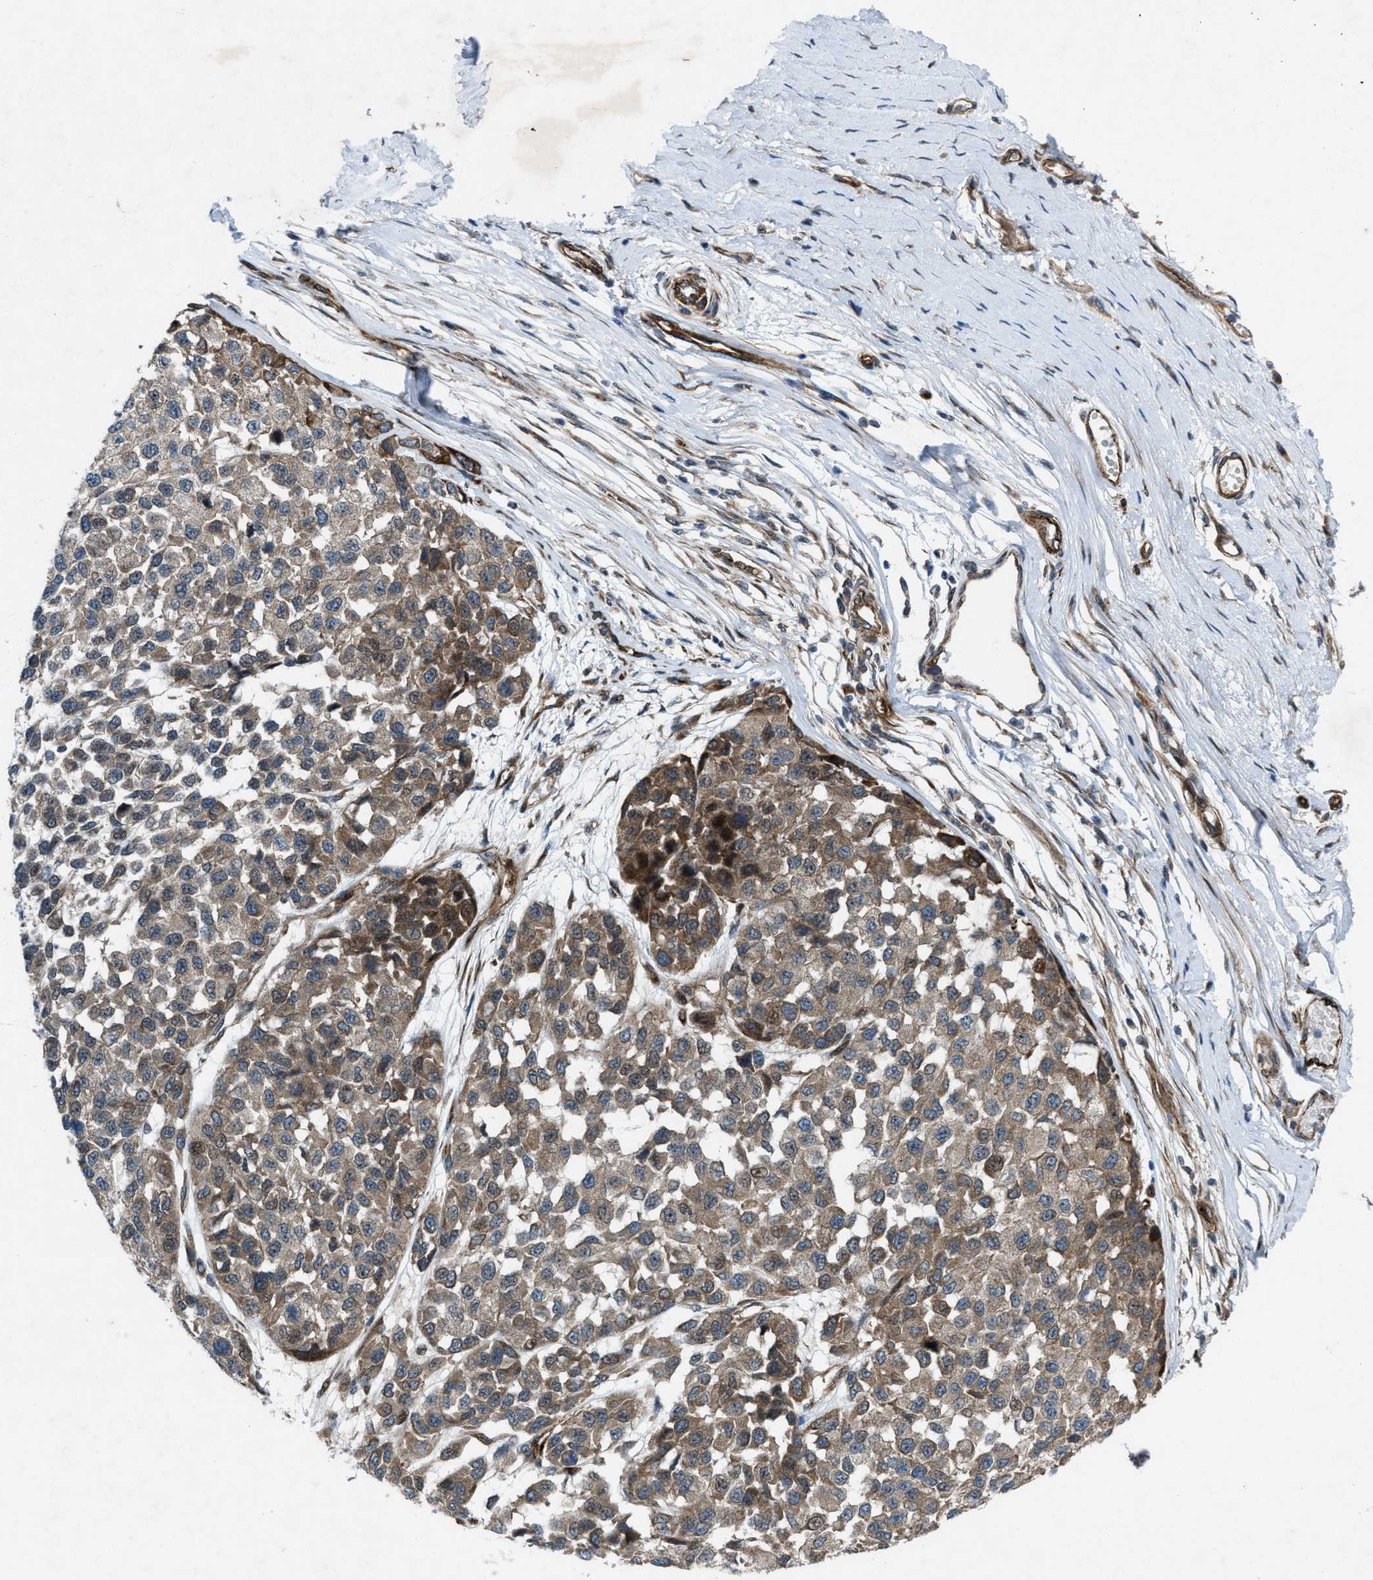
{"staining": {"intensity": "weak", "quantity": ">75%", "location": "cytoplasmic/membranous"}, "tissue": "melanoma", "cell_type": "Tumor cells", "image_type": "cancer", "snomed": [{"axis": "morphology", "description": "Malignant melanoma, NOS"}, {"axis": "topography", "description": "Skin"}], "caption": "Immunohistochemistry (IHC) of melanoma demonstrates low levels of weak cytoplasmic/membranous positivity in about >75% of tumor cells.", "gene": "URGCP", "patient": {"sex": "male", "age": 62}}